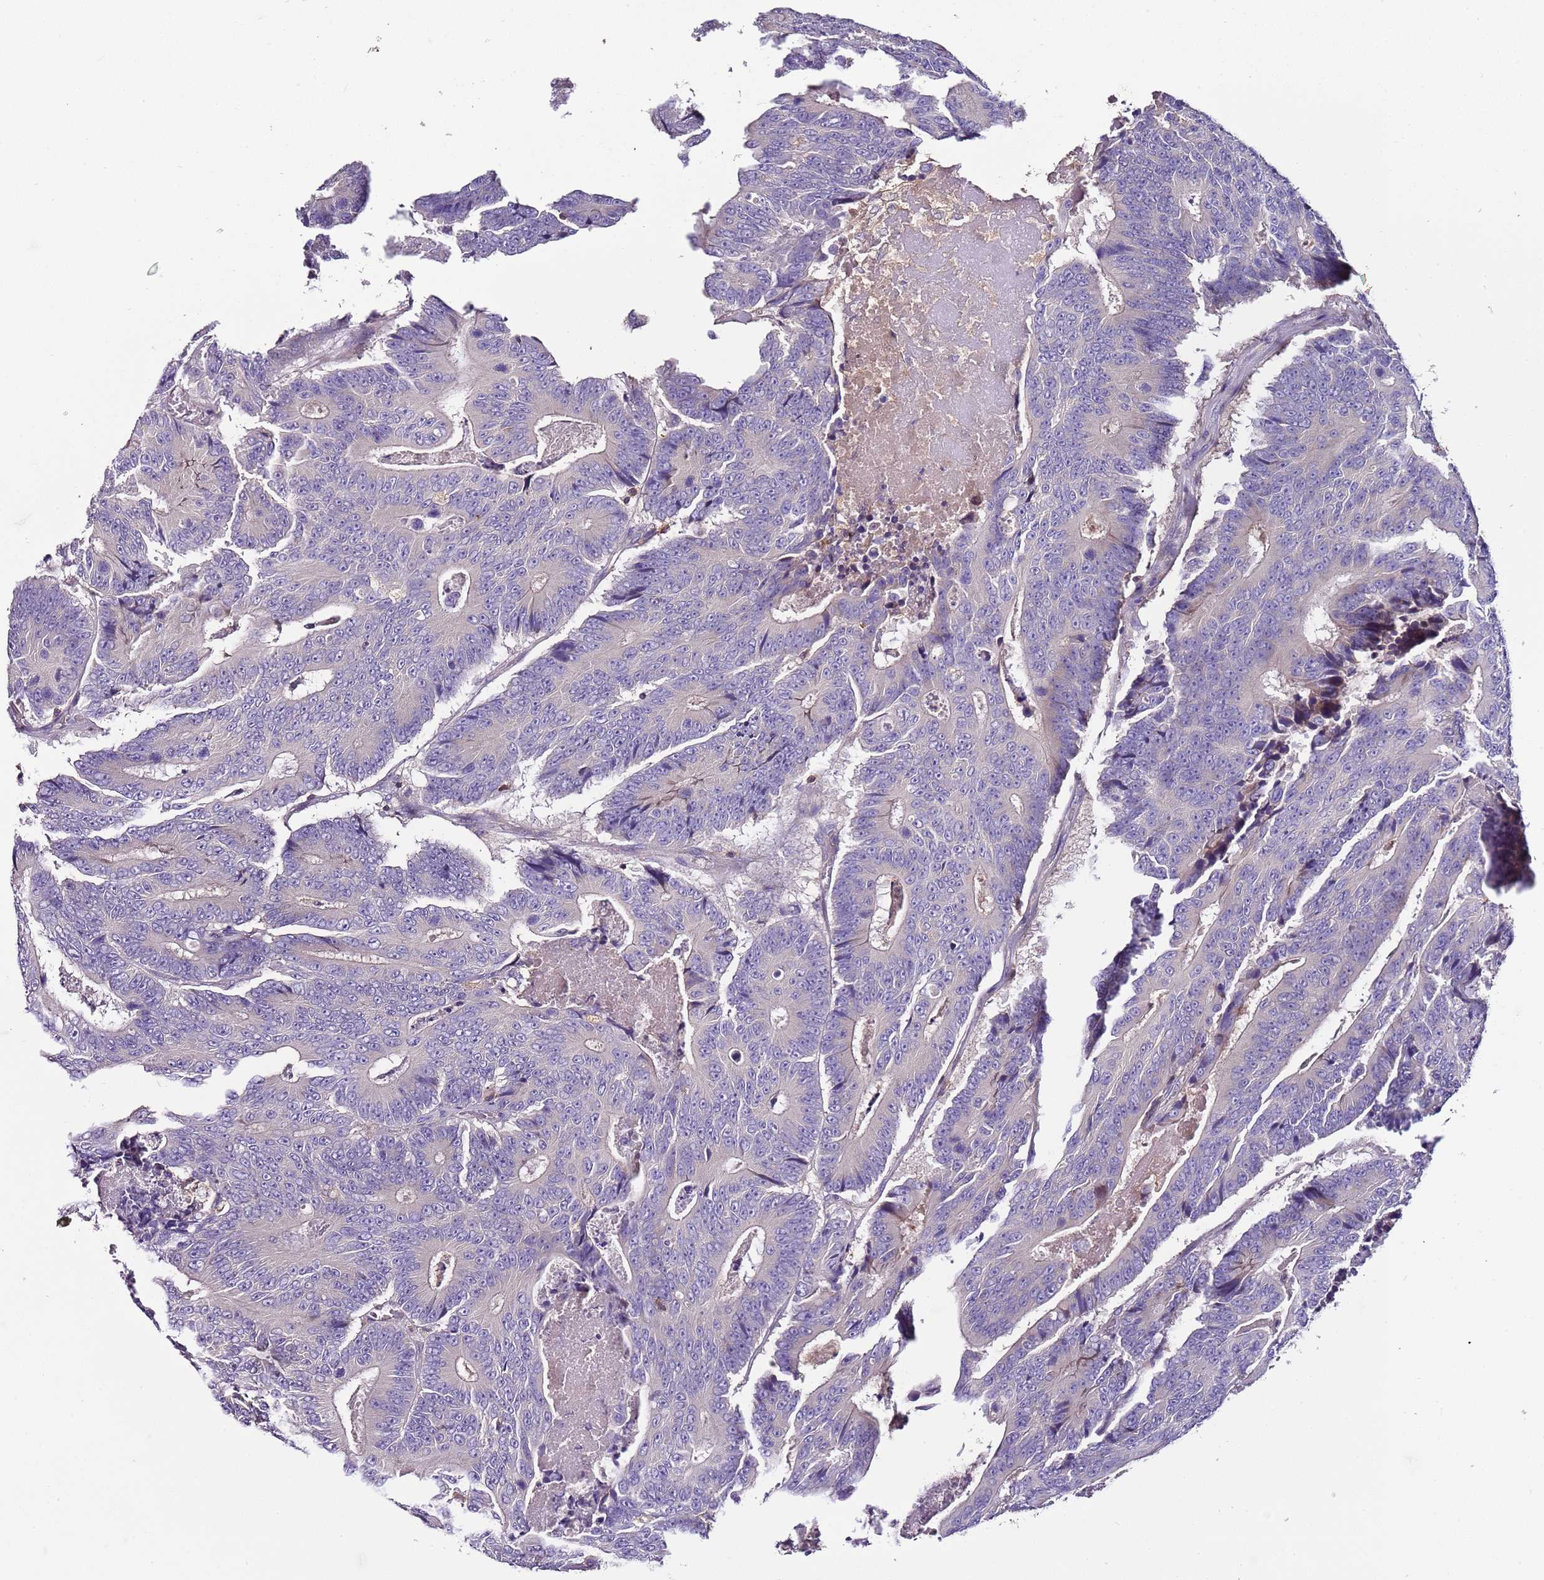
{"staining": {"intensity": "negative", "quantity": "none", "location": "none"}, "tissue": "colorectal cancer", "cell_type": "Tumor cells", "image_type": "cancer", "snomed": [{"axis": "morphology", "description": "Adenocarcinoma, NOS"}, {"axis": "topography", "description": "Colon"}], "caption": "This is an immunohistochemistry photomicrograph of colorectal adenocarcinoma. There is no positivity in tumor cells.", "gene": "IGIP", "patient": {"sex": "male", "age": 83}}